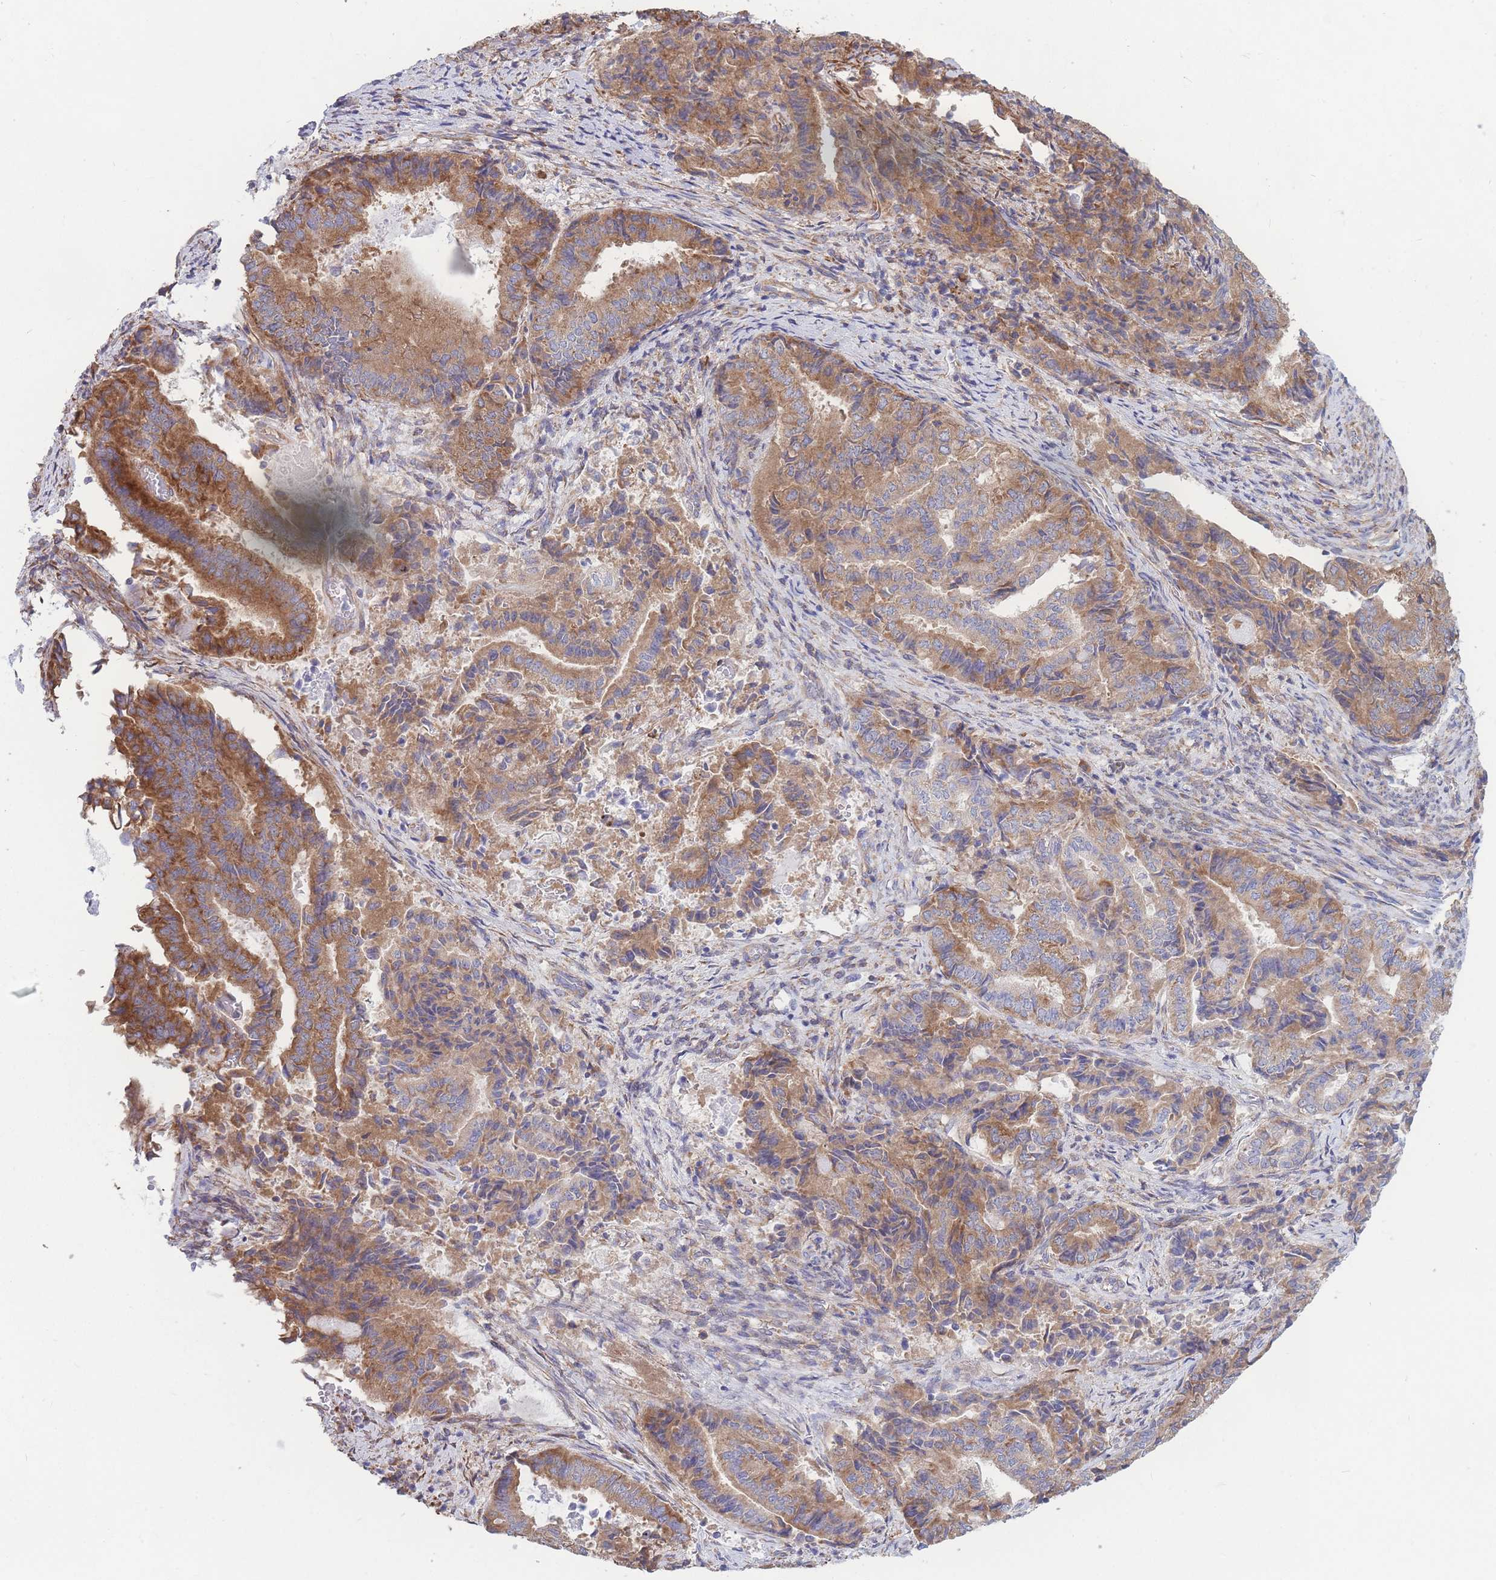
{"staining": {"intensity": "moderate", "quantity": ">75%", "location": "cytoplasmic/membranous"}, "tissue": "endometrial cancer", "cell_type": "Tumor cells", "image_type": "cancer", "snomed": [{"axis": "morphology", "description": "Adenocarcinoma, NOS"}, {"axis": "topography", "description": "Endometrium"}], "caption": "A high-resolution image shows immunohistochemistry (IHC) staining of endometrial adenocarcinoma, which demonstrates moderate cytoplasmic/membranous positivity in about >75% of tumor cells. The staining was performed using DAB, with brown indicating positive protein expression. Nuclei are stained blue with hematoxylin.", "gene": "RPL8", "patient": {"sex": "female", "age": 80}}